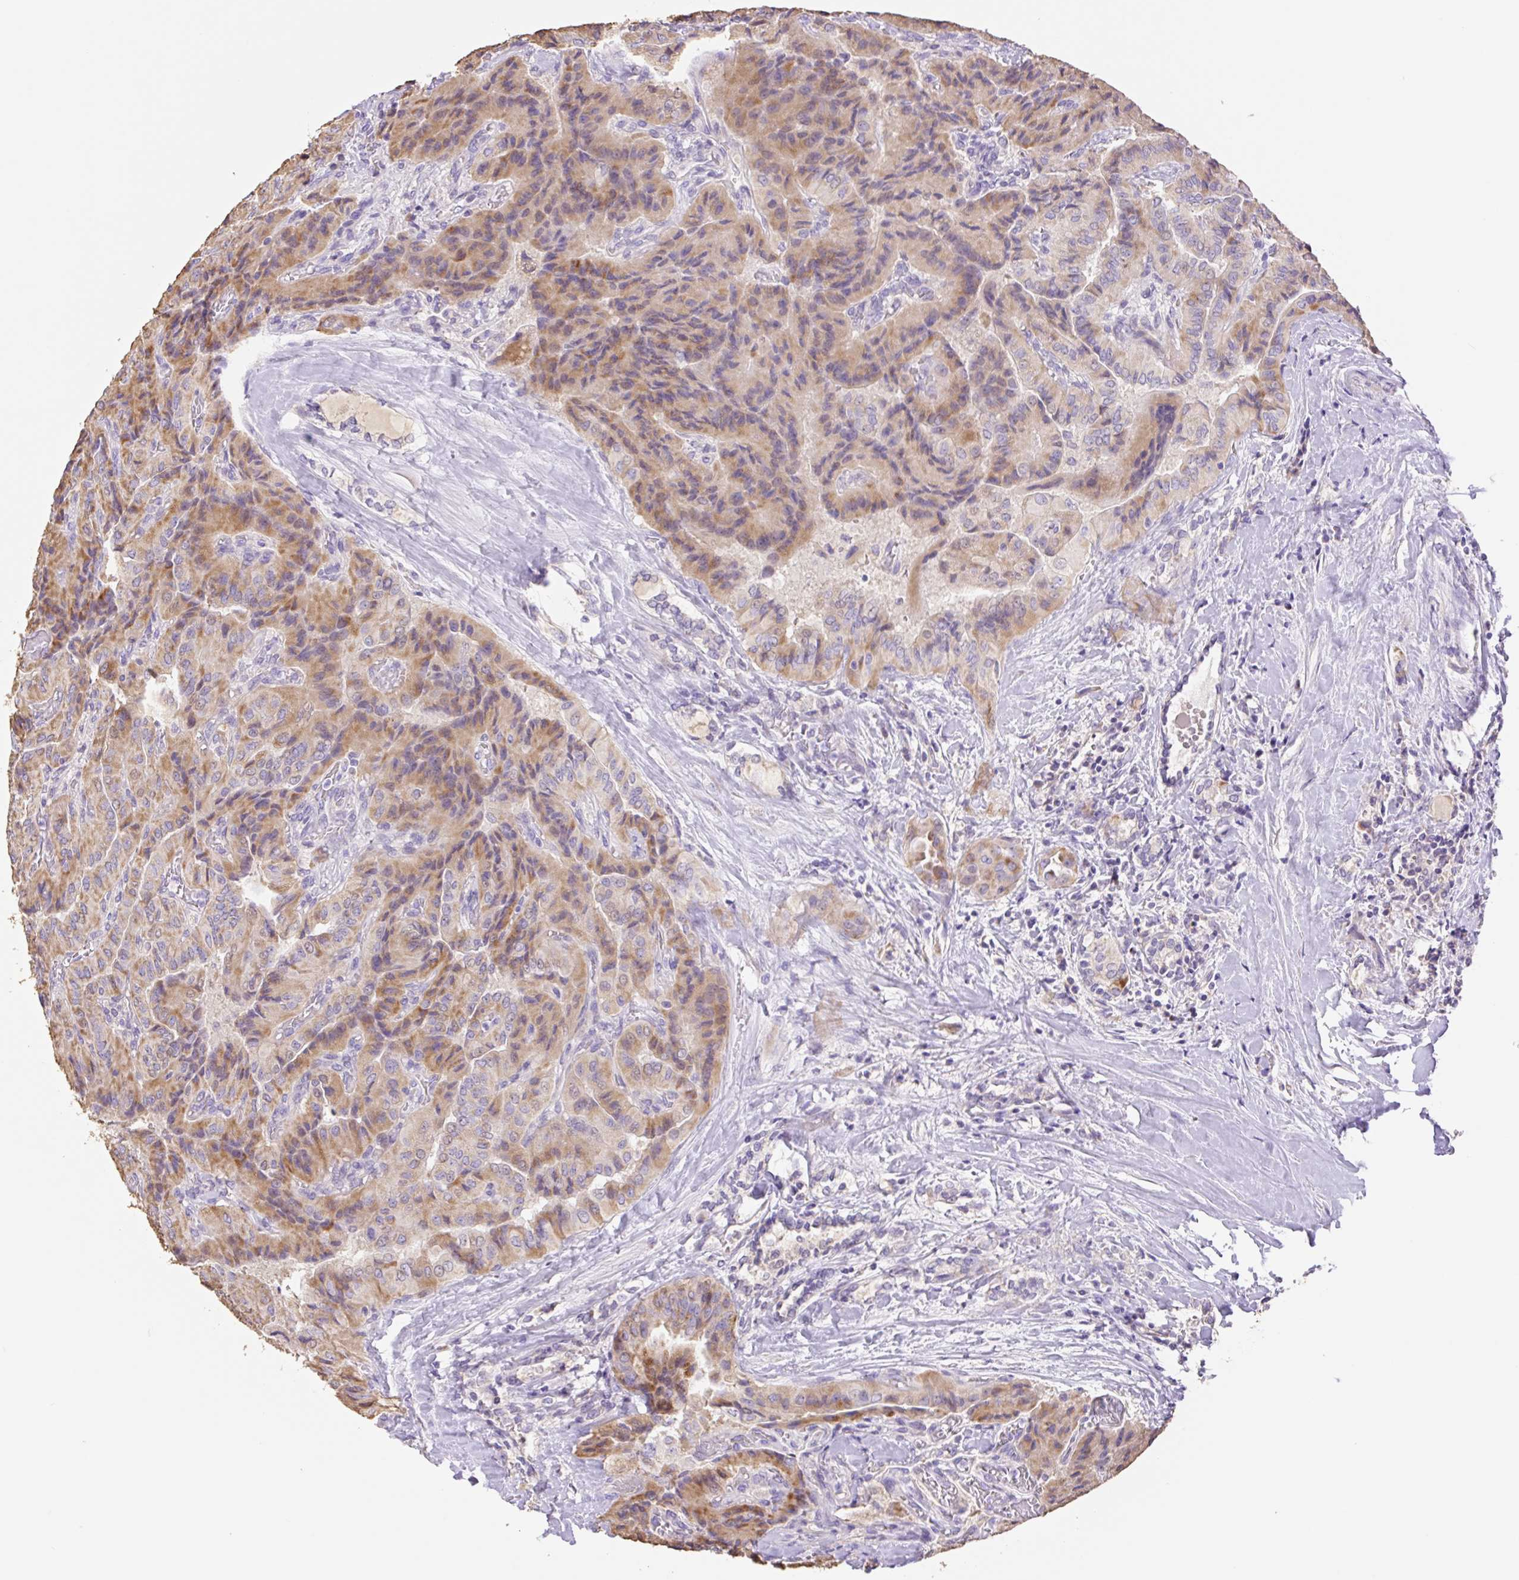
{"staining": {"intensity": "moderate", "quantity": ">75%", "location": "cytoplasmic/membranous"}, "tissue": "thyroid cancer", "cell_type": "Tumor cells", "image_type": "cancer", "snomed": [{"axis": "morphology", "description": "Normal tissue, NOS"}, {"axis": "morphology", "description": "Papillary adenocarcinoma, NOS"}, {"axis": "topography", "description": "Thyroid gland"}], "caption": "Protein expression analysis of papillary adenocarcinoma (thyroid) displays moderate cytoplasmic/membranous expression in about >75% of tumor cells.", "gene": "COPZ2", "patient": {"sex": "female", "age": 59}}